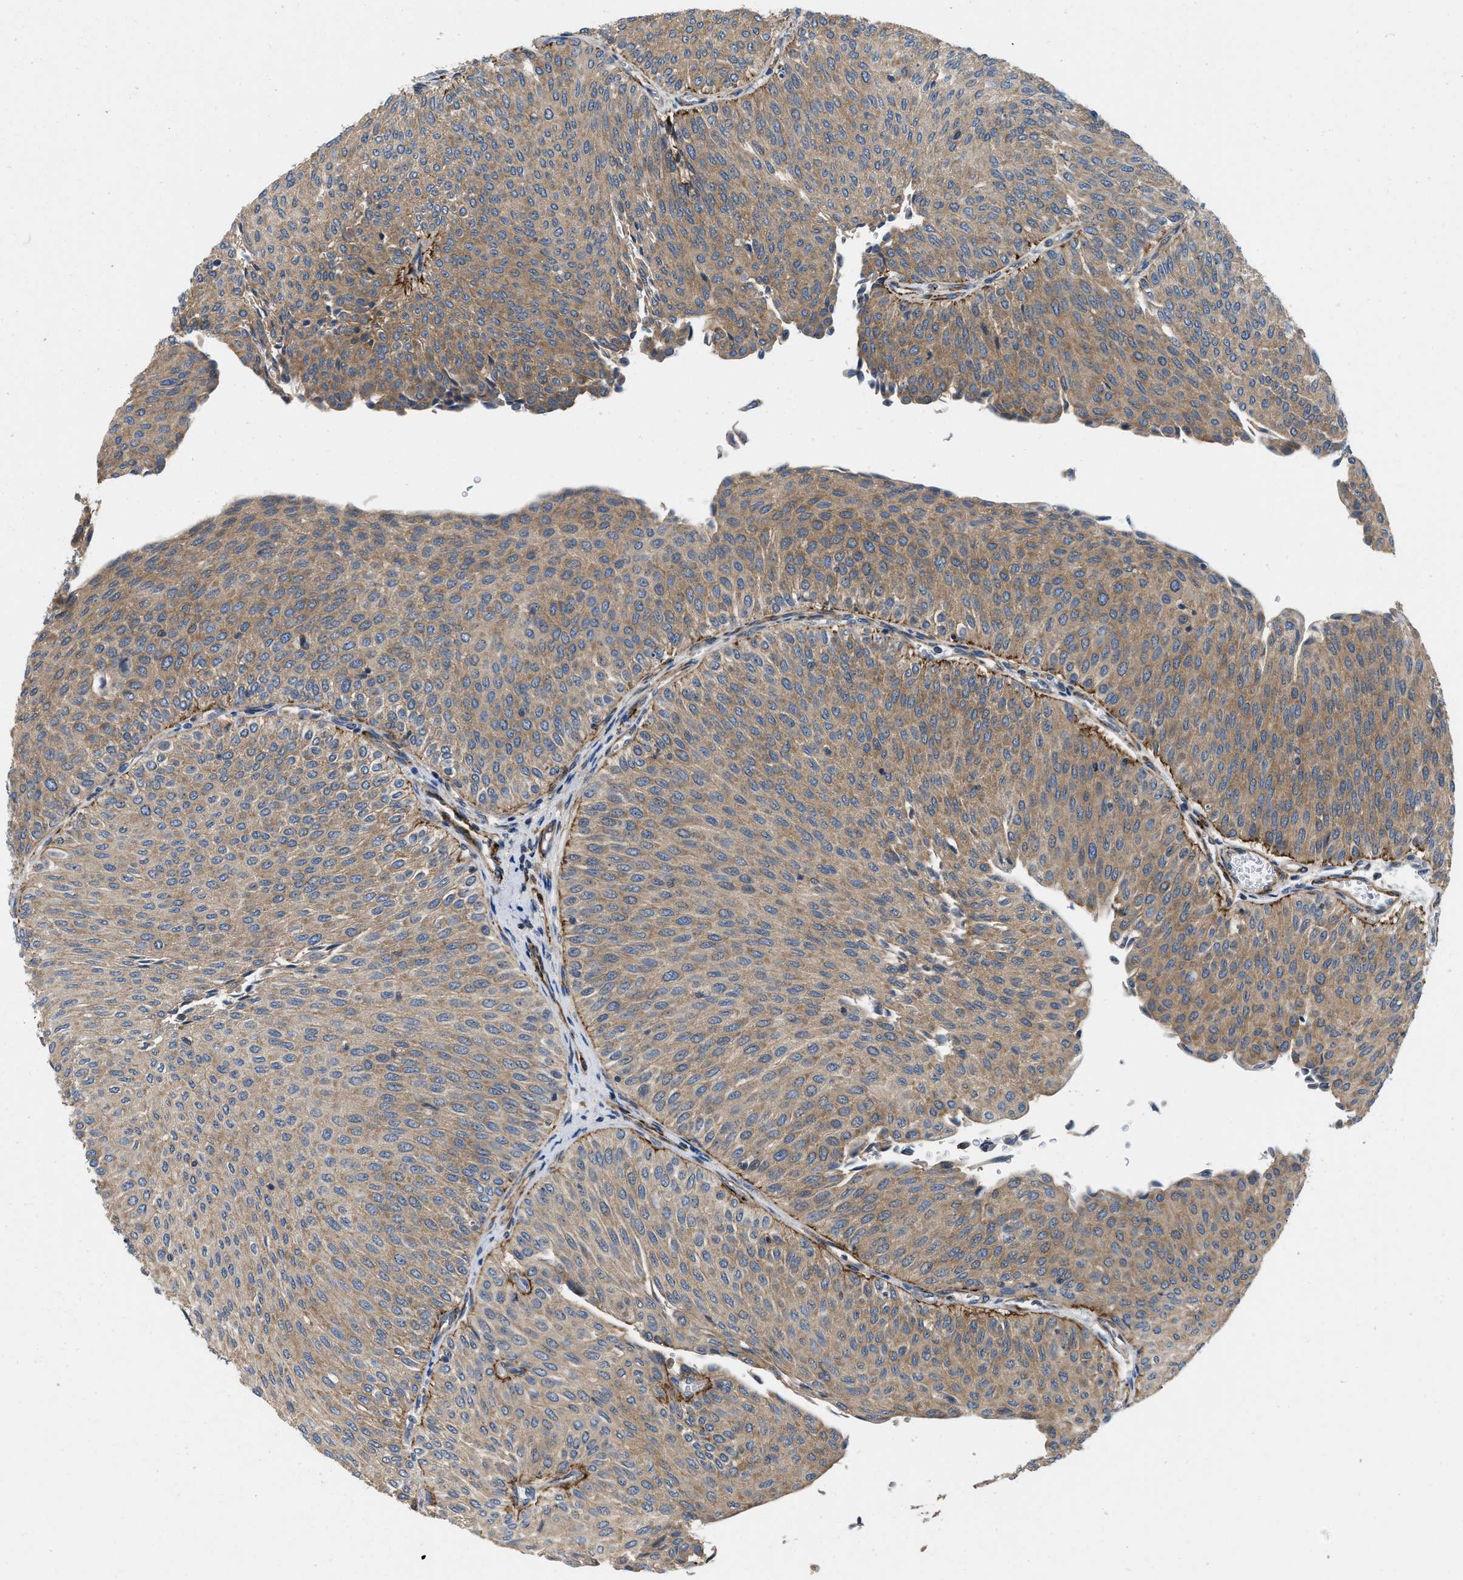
{"staining": {"intensity": "moderate", "quantity": ">75%", "location": "cytoplasmic/membranous"}, "tissue": "urothelial cancer", "cell_type": "Tumor cells", "image_type": "cancer", "snomed": [{"axis": "morphology", "description": "Urothelial carcinoma, Low grade"}, {"axis": "topography", "description": "Urinary bladder"}], "caption": "Protein expression analysis of human urothelial carcinoma (low-grade) reveals moderate cytoplasmic/membranous positivity in approximately >75% of tumor cells.", "gene": "ZNF599", "patient": {"sex": "male", "age": 78}}